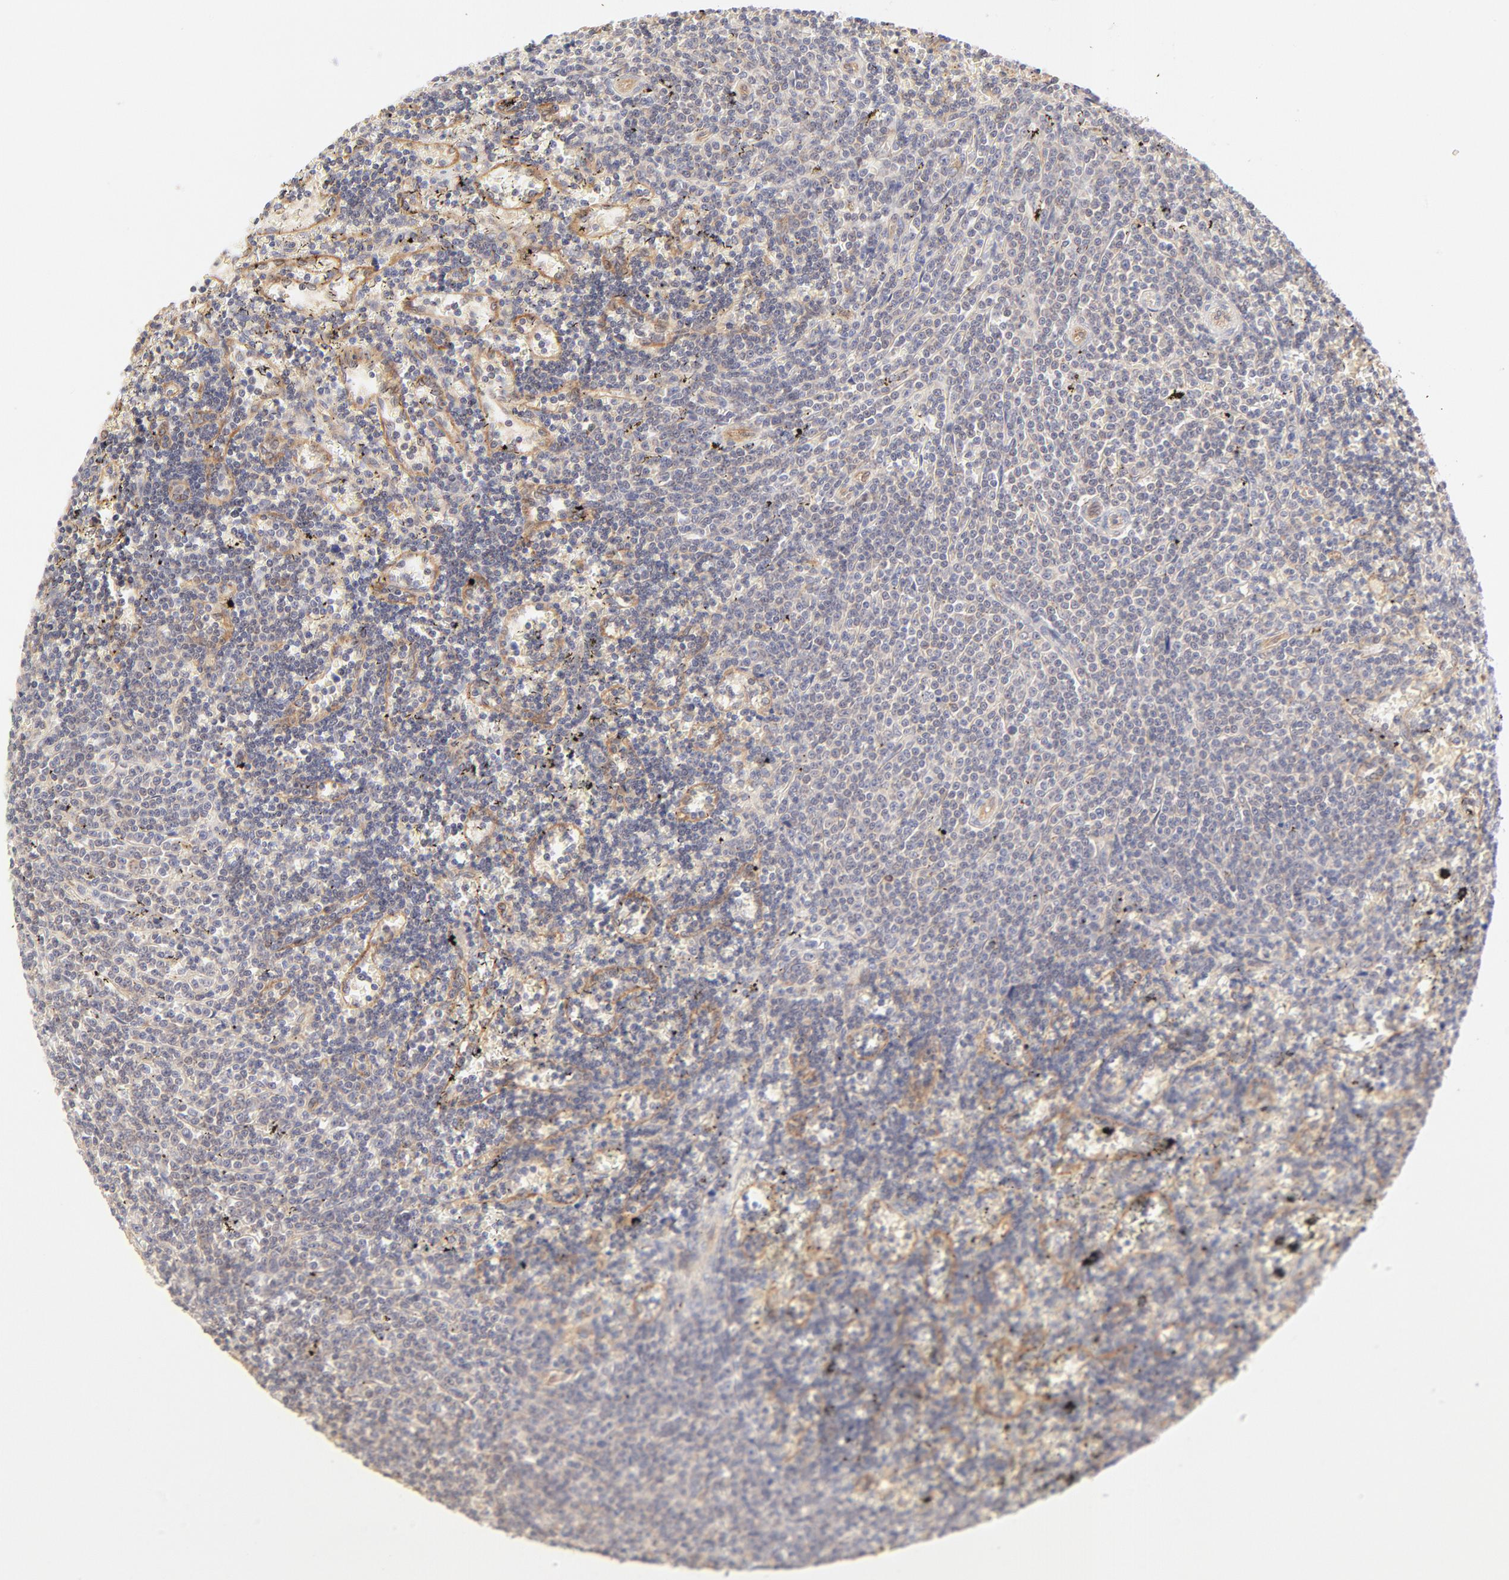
{"staining": {"intensity": "weak", "quantity": "25%-75%", "location": "cytoplasmic/membranous"}, "tissue": "lymphoma", "cell_type": "Tumor cells", "image_type": "cancer", "snomed": [{"axis": "morphology", "description": "Malignant lymphoma, non-Hodgkin's type, Low grade"}, {"axis": "topography", "description": "Spleen"}], "caption": "A low amount of weak cytoplasmic/membranous staining is present in about 25%-75% of tumor cells in lymphoma tissue. (Stains: DAB in brown, nuclei in blue, Microscopy: brightfield microscopy at high magnification).", "gene": "RPS6KA1", "patient": {"sex": "male", "age": 60}}